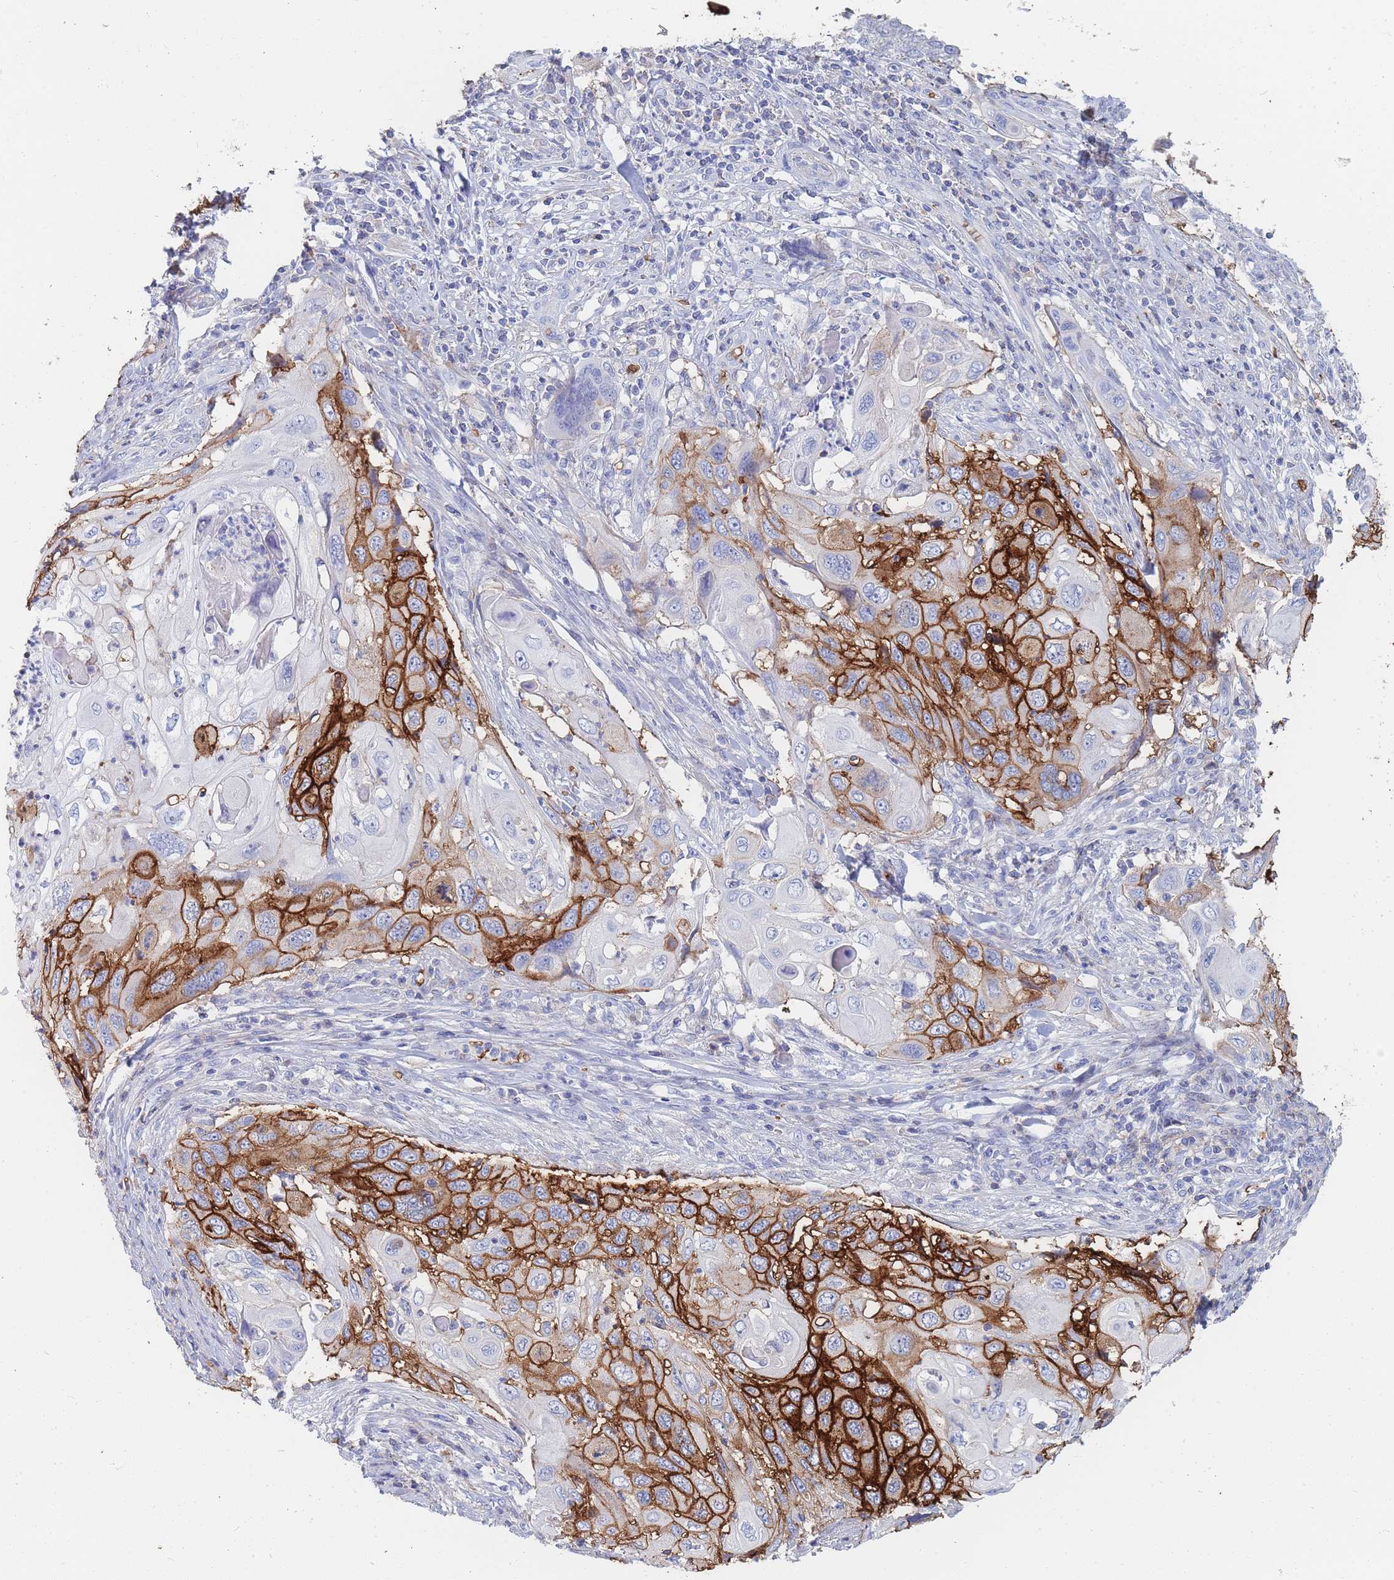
{"staining": {"intensity": "strong", "quantity": "25%-75%", "location": "cytoplasmic/membranous"}, "tissue": "cervical cancer", "cell_type": "Tumor cells", "image_type": "cancer", "snomed": [{"axis": "morphology", "description": "Squamous cell carcinoma, NOS"}, {"axis": "topography", "description": "Cervix"}], "caption": "Strong cytoplasmic/membranous protein positivity is appreciated in about 25%-75% of tumor cells in cervical squamous cell carcinoma. Nuclei are stained in blue.", "gene": "SLC2A1", "patient": {"sex": "female", "age": 70}}